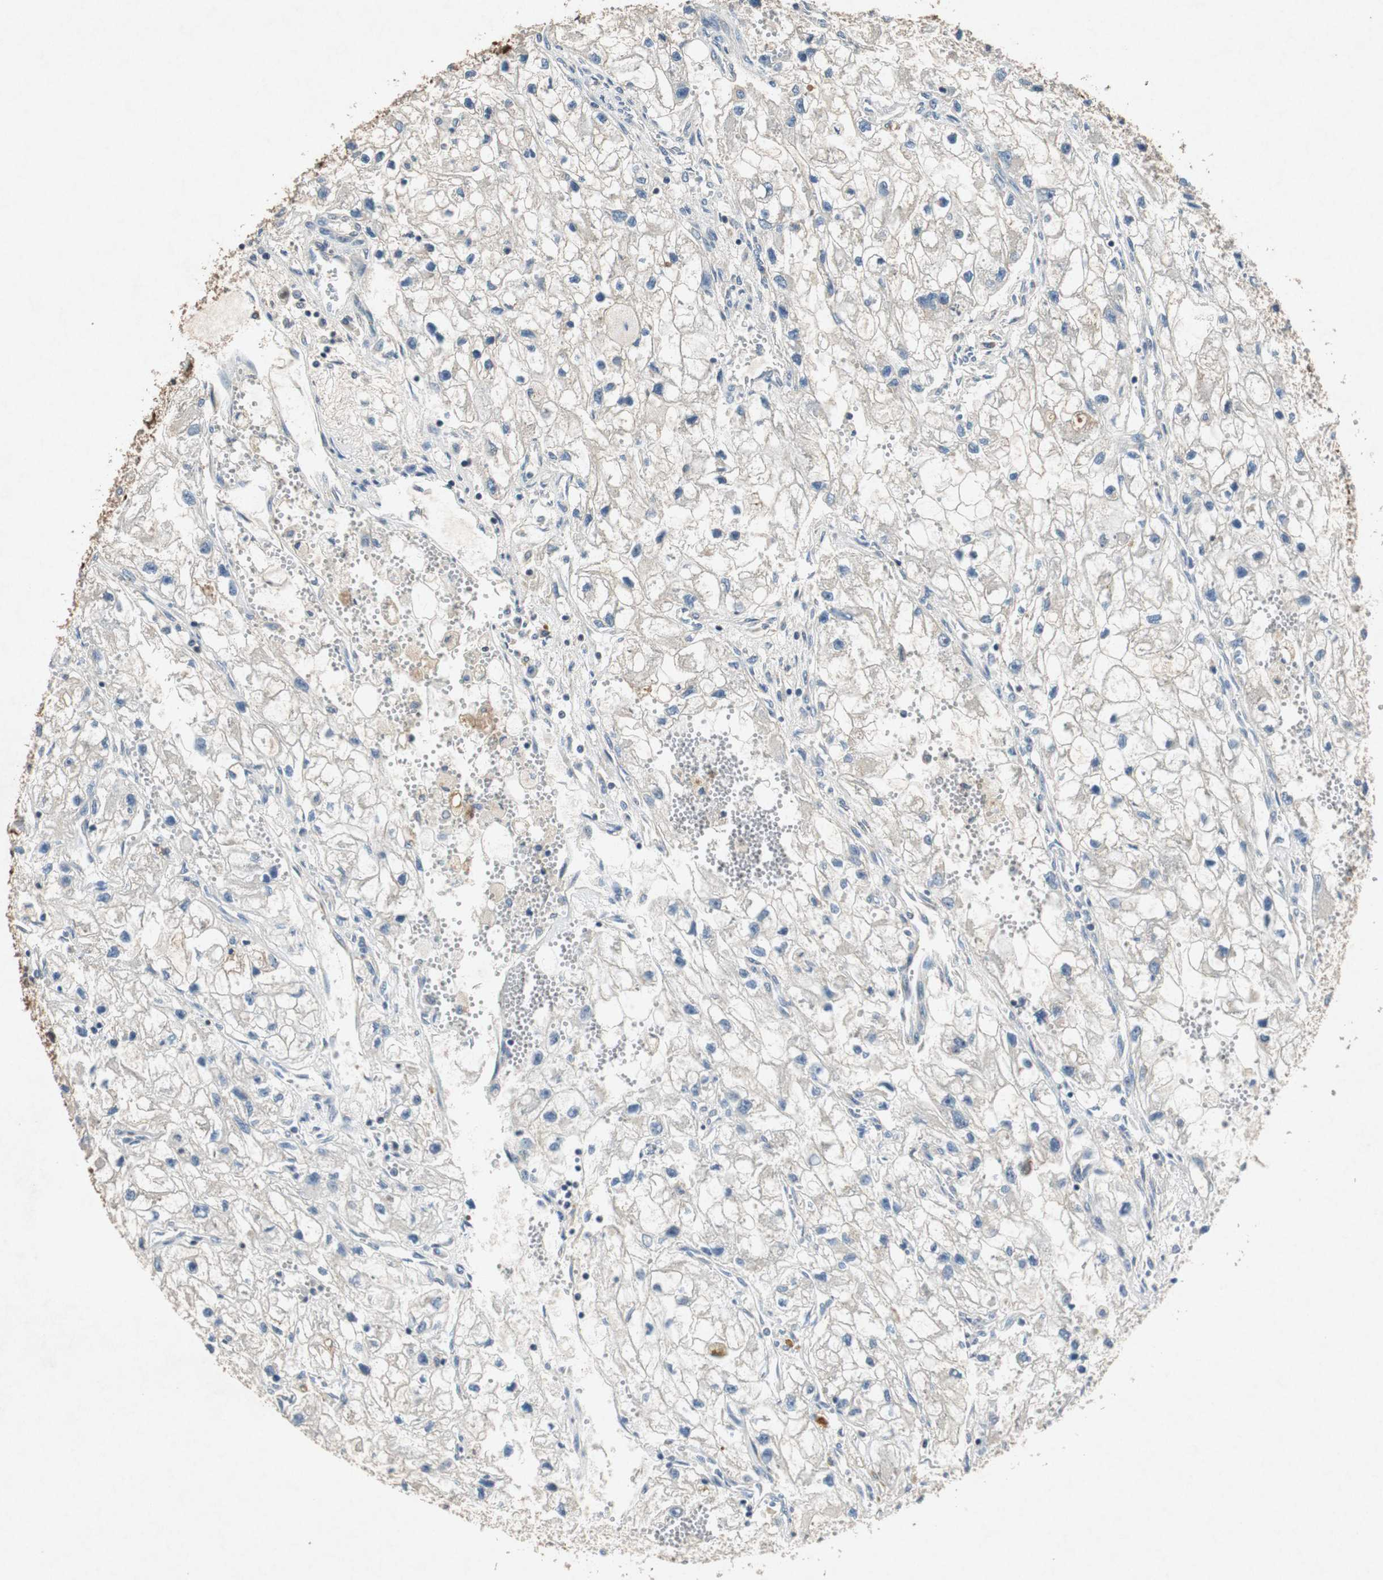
{"staining": {"intensity": "negative", "quantity": "none", "location": "none"}, "tissue": "renal cancer", "cell_type": "Tumor cells", "image_type": "cancer", "snomed": [{"axis": "morphology", "description": "Adenocarcinoma, NOS"}, {"axis": "topography", "description": "Kidney"}], "caption": "This is an immunohistochemistry photomicrograph of human renal cancer. There is no staining in tumor cells.", "gene": "TUBA4A", "patient": {"sex": "female", "age": 70}}